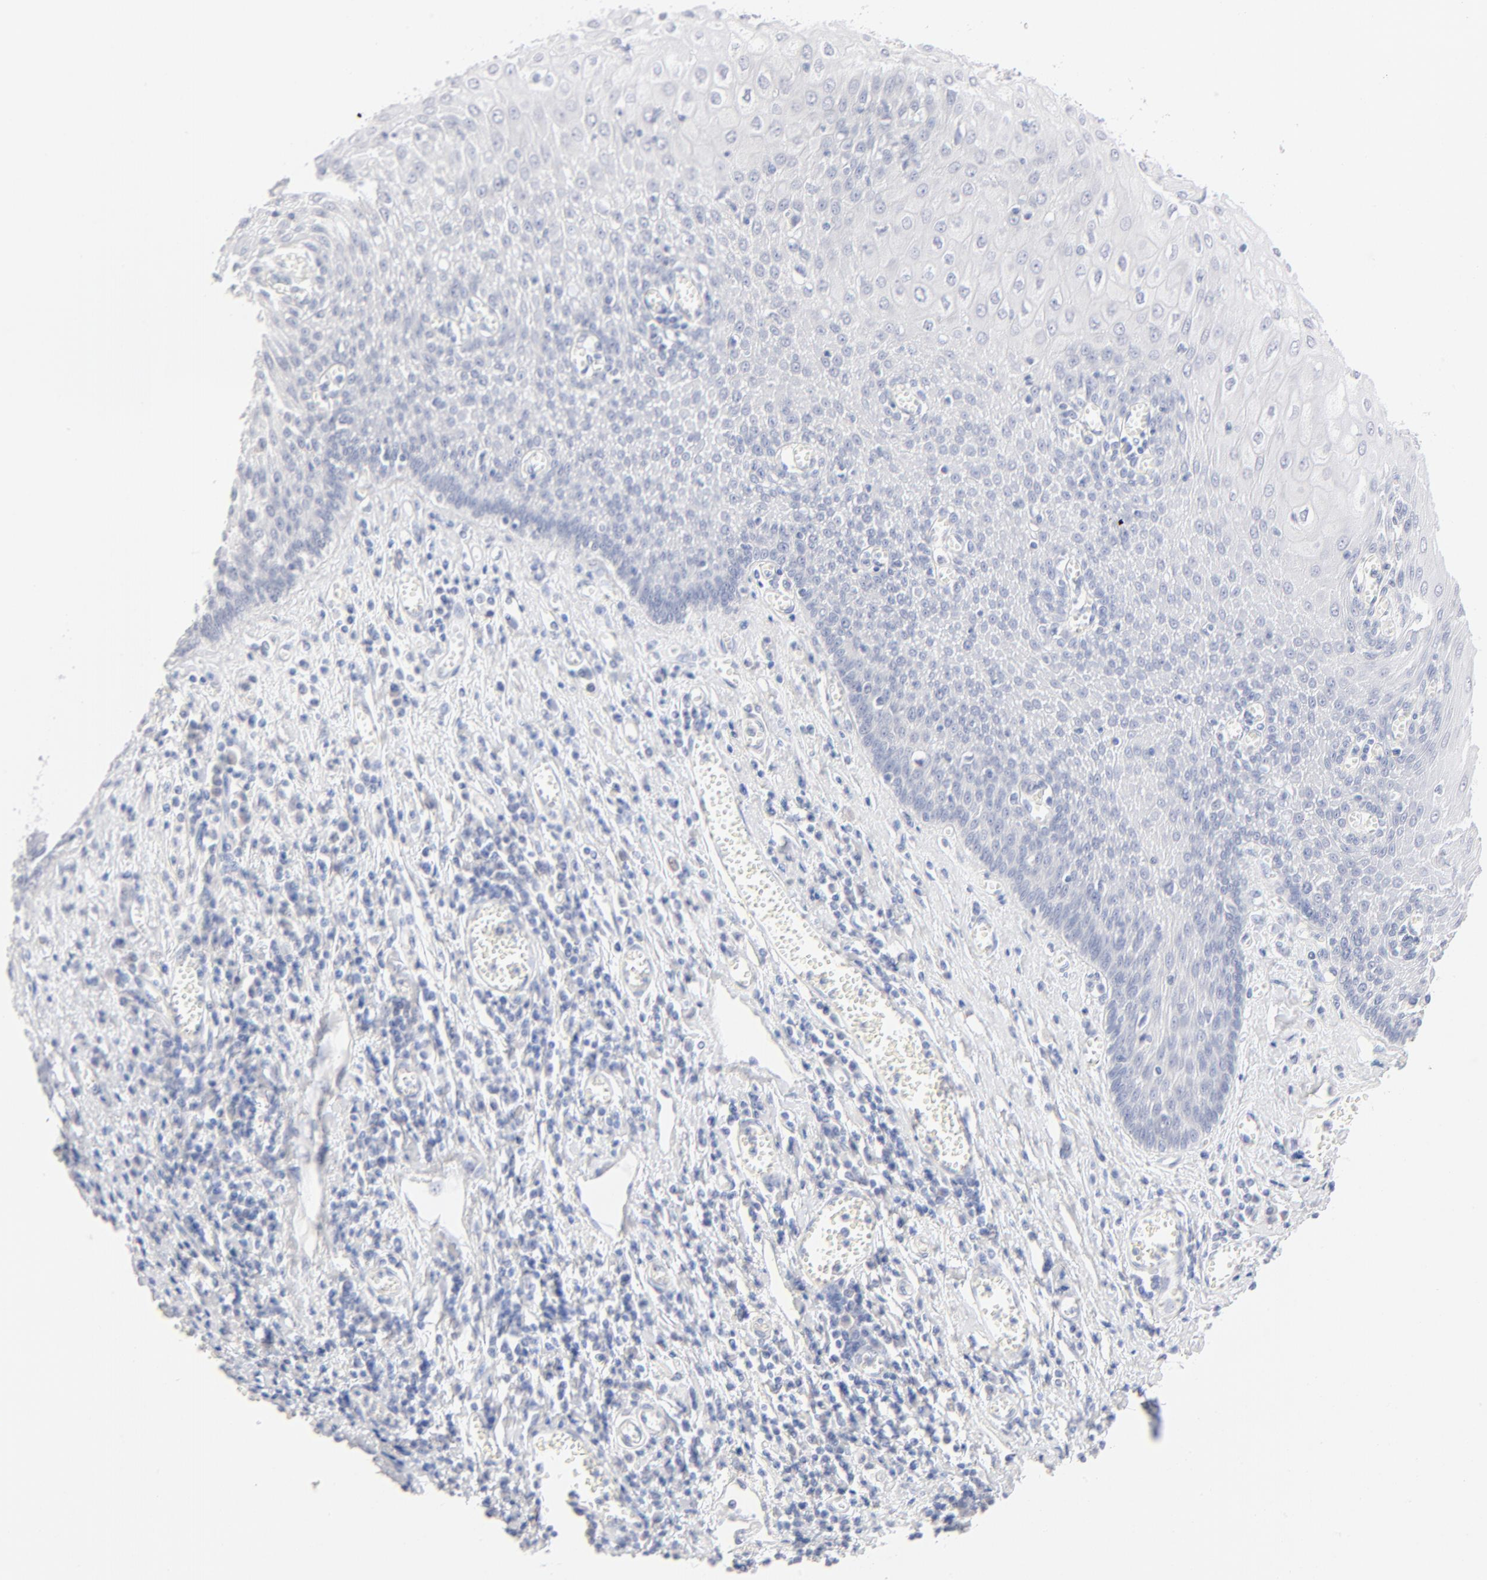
{"staining": {"intensity": "negative", "quantity": "none", "location": "none"}, "tissue": "esophagus", "cell_type": "Squamous epithelial cells", "image_type": "normal", "snomed": [{"axis": "morphology", "description": "Normal tissue, NOS"}, {"axis": "morphology", "description": "Squamous cell carcinoma, NOS"}, {"axis": "topography", "description": "Esophagus"}], "caption": "Immunohistochemistry of unremarkable human esophagus reveals no positivity in squamous epithelial cells.", "gene": "ONECUT1", "patient": {"sex": "male", "age": 65}}